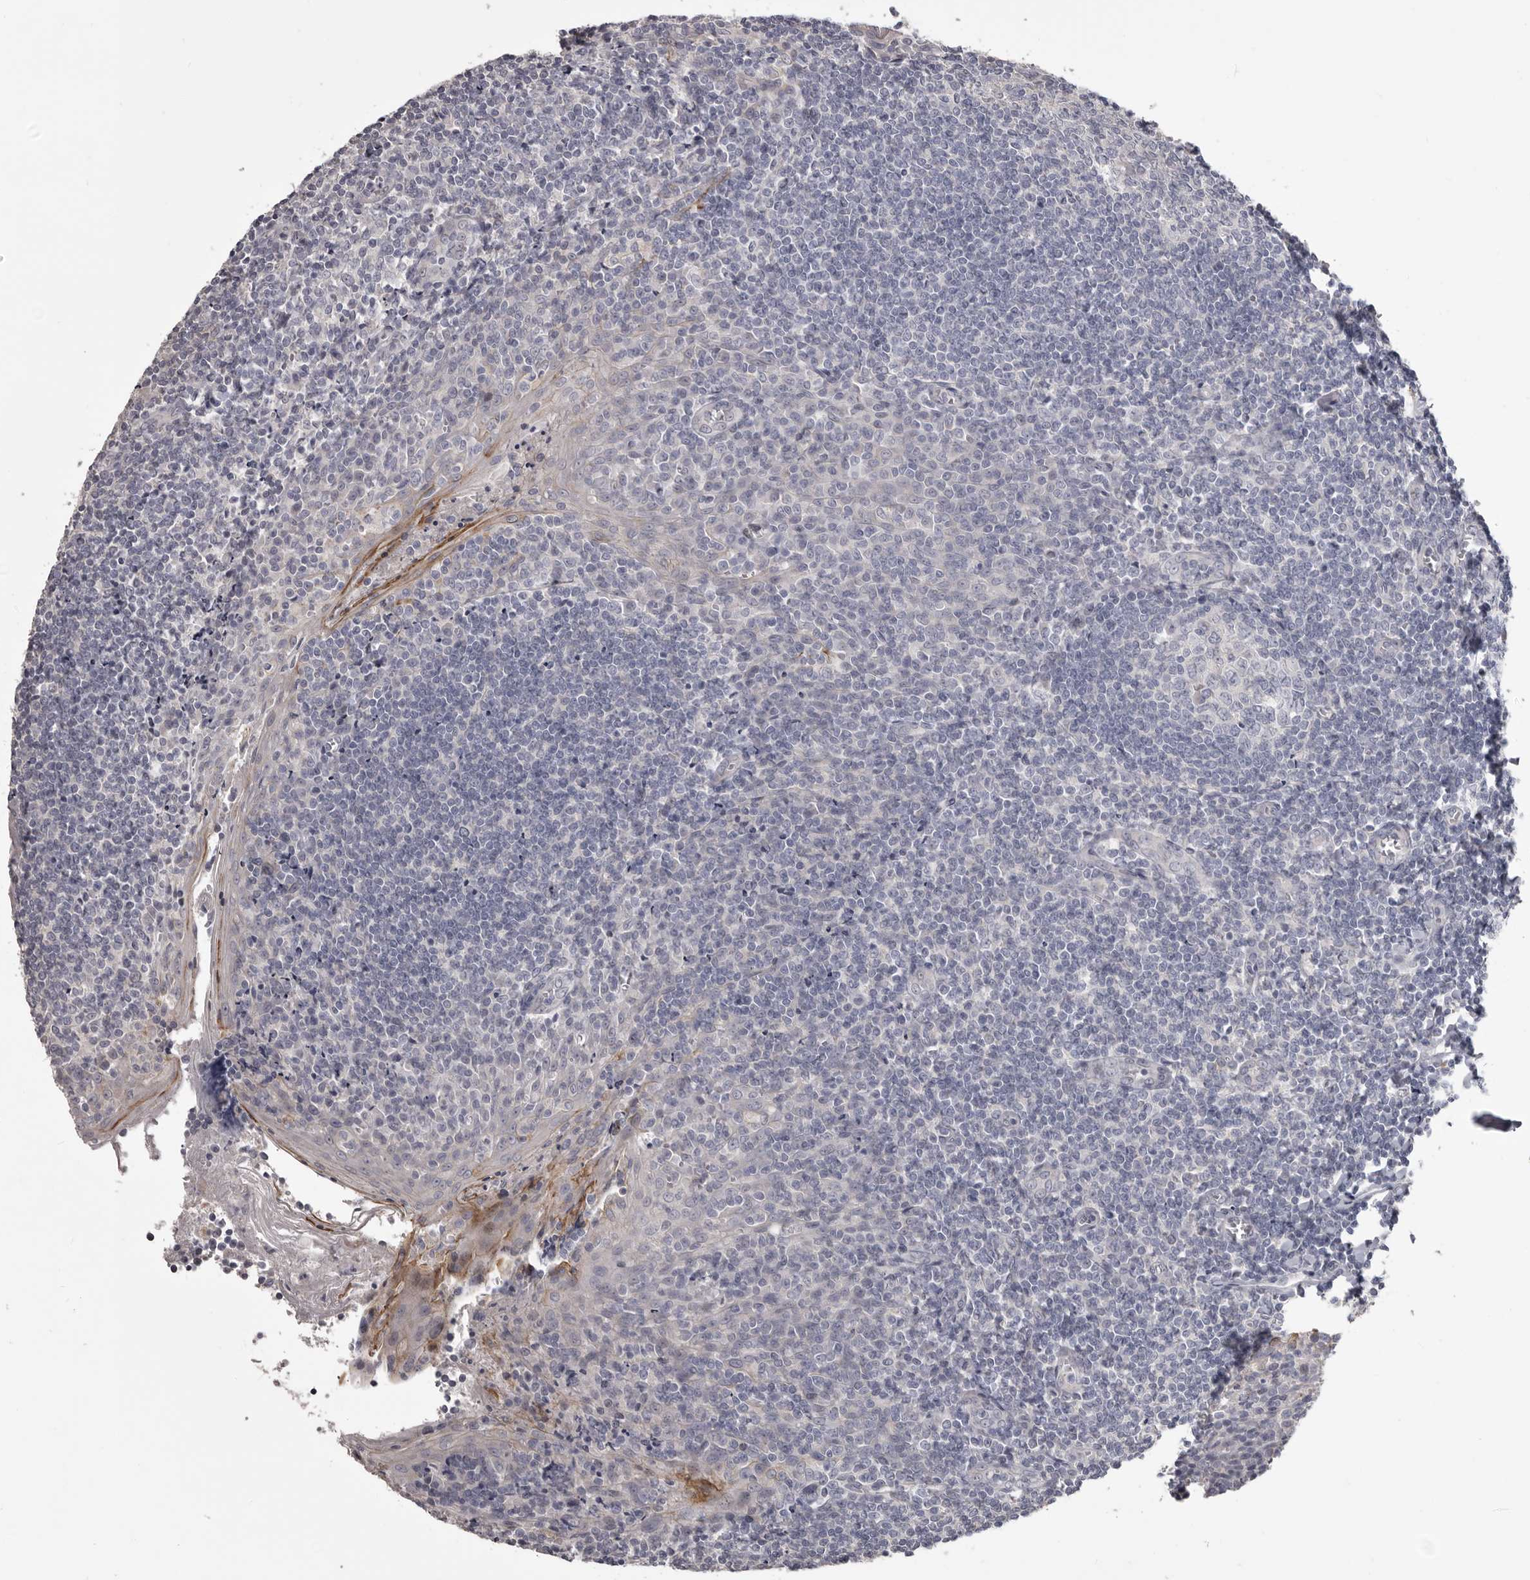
{"staining": {"intensity": "negative", "quantity": "none", "location": "none"}, "tissue": "tonsil", "cell_type": "Germinal center cells", "image_type": "normal", "snomed": [{"axis": "morphology", "description": "Normal tissue, NOS"}, {"axis": "topography", "description": "Tonsil"}], "caption": "This micrograph is of normal tonsil stained with immunohistochemistry (IHC) to label a protein in brown with the nuclei are counter-stained blue. There is no expression in germinal center cells.", "gene": "LPAR6", "patient": {"sex": "male", "age": 27}}